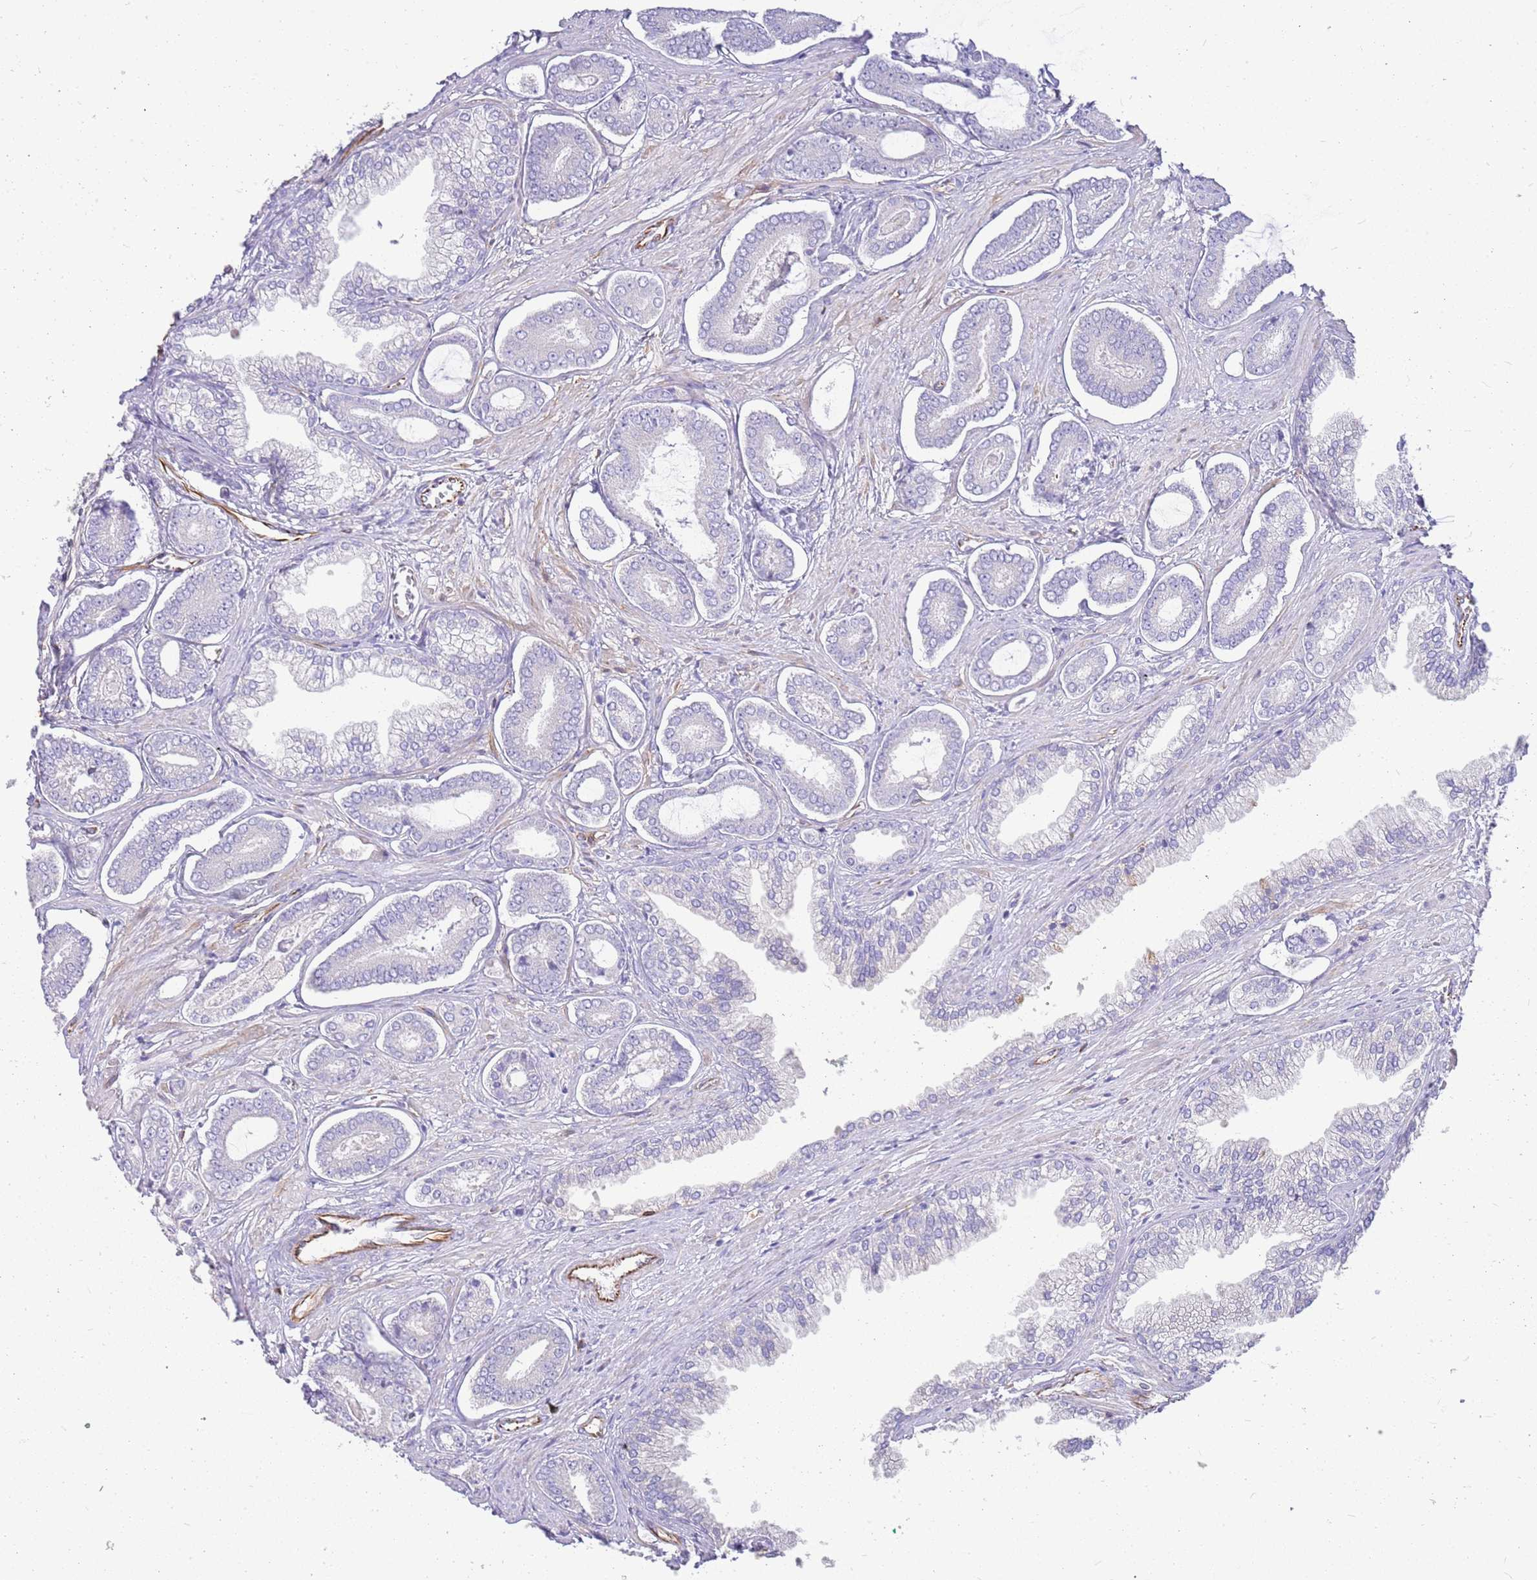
{"staining": {"intensity": "negative", "quantity": "none", "location": "none"}, "tissue": "prostate cancer", "cell_type": "Tumor cells", "image_type": "cancer", "snomed": [{"axis": "morphology", "description": "Adenocarcinoma, NOS"}, {"axis": "topography", "description": "Prostate and seminal vesicle, NOS"}], "caption": "Immunohistochemical staining of human prostate cancer (adenocarcinoma) shows no significant staining in tumor cells.", "gene": "ZDHHC1", "patient": {"sex": "male", "age": 76}}